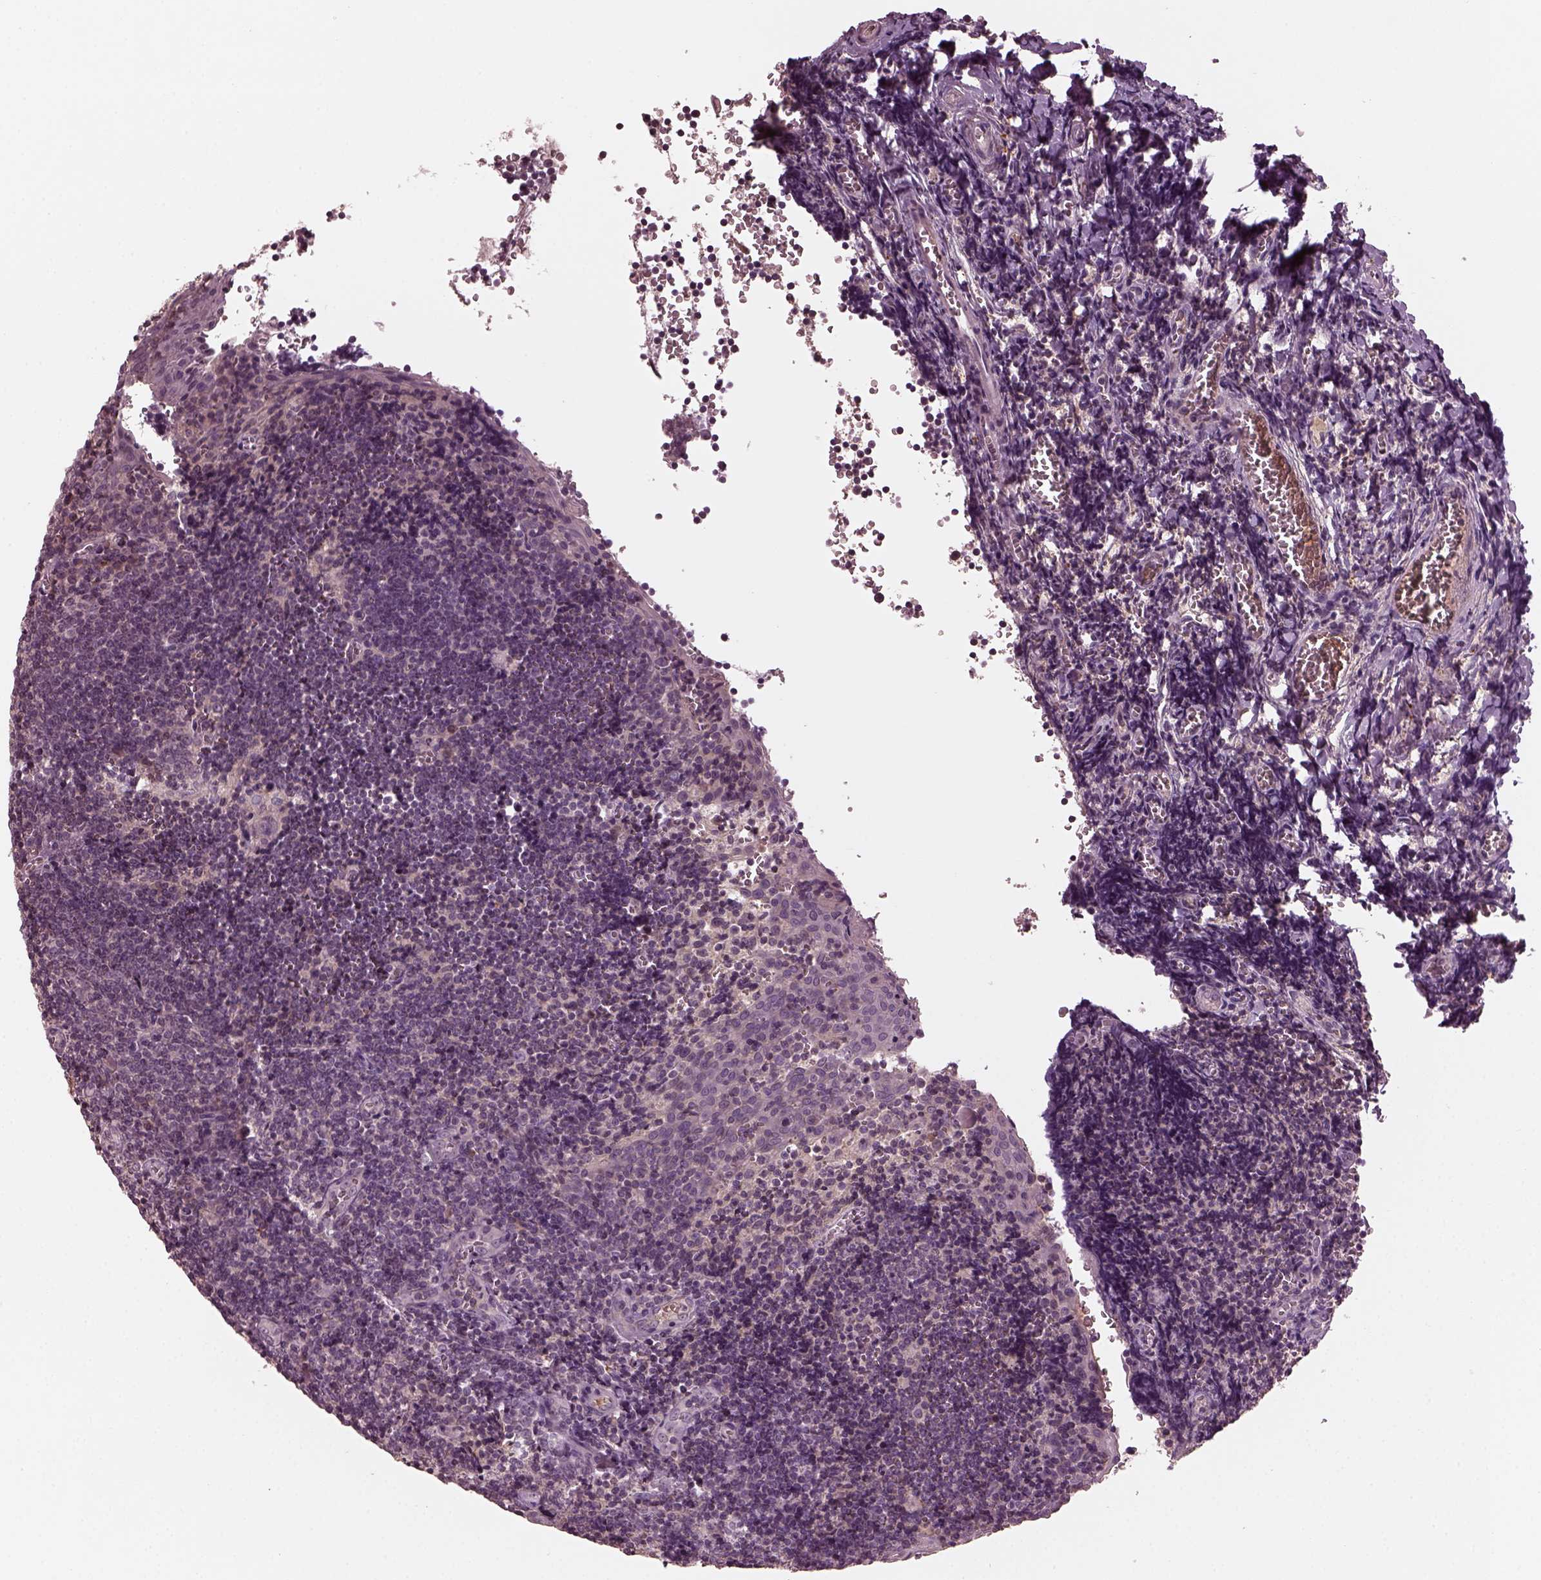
{"staining": {"intensity": "negative", "quantity": "none", "location": "none"}, "tissue": "tonsil", "cell_type": "Germinal center cells", "image_type": "normal", "snomed": [{"axis": "morphology", "description": "Normal tissue, NOS"}, {"axis": "morphology", "description": "Inflammation, NOS"}, {"axis": "topography", "description": "Tonsil"}], "caption": "There is no significant positivity in germinal center cells of tonsil. (Brightfield microscopy of DAB (3,3'-diaminobenzidine) immunohistochemistry at high magnification).", "gene": "PORCN", "patient": {"sex": "female", "age": 31}}